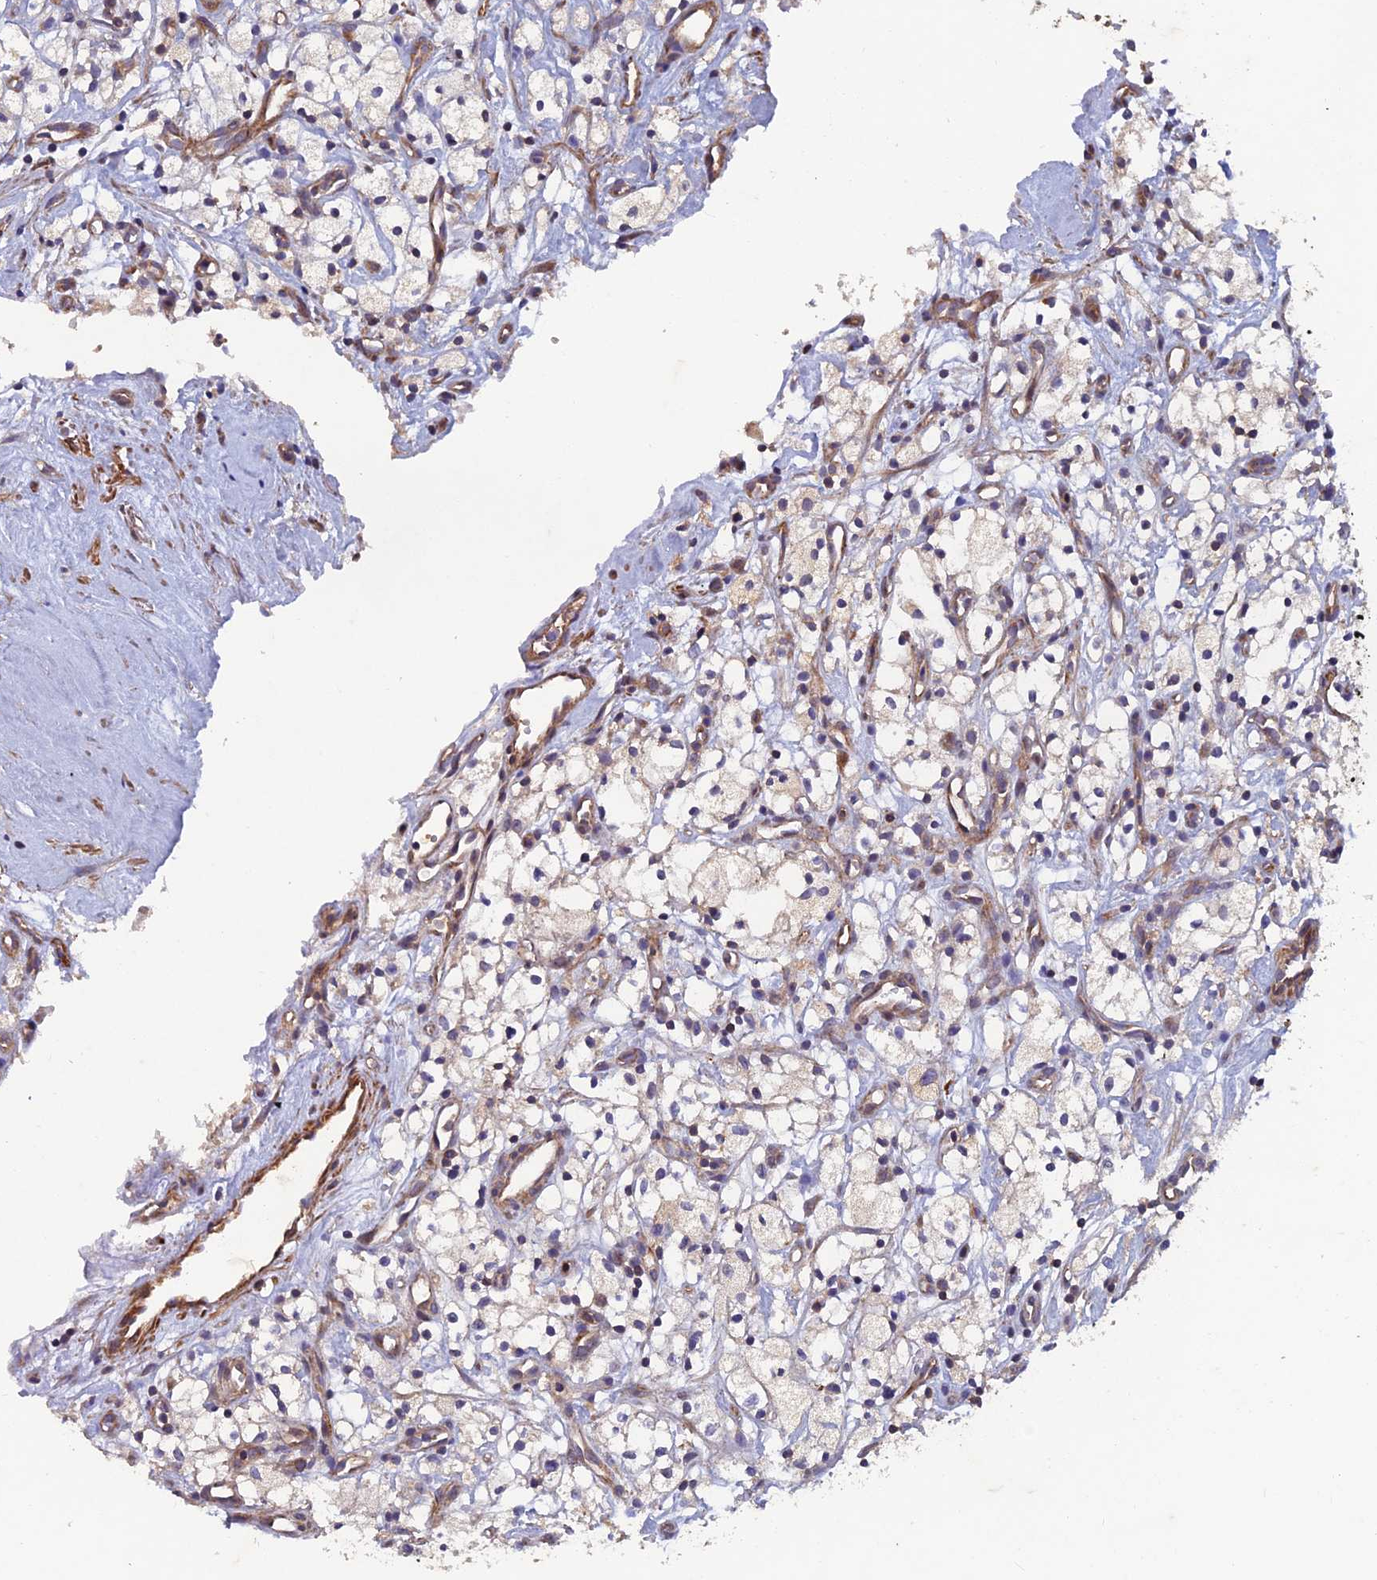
{"staining": {"intensity": "negative", "quantity": "none", "location": "none"}, "tissue": "renal cancer", "cell_type": "Tumor cells", "image_type": "cancer", "snomed": [{"axis": "morphology", "description": "Adenocarcinoma, NOS"}, {"axis": "topography", "description": "Kidney"}], "caption": "Immunohistochemistry of renal cancer (adenocarcinoma) demonstrates no expression in tumor cells. (Stains: DAB (3,3'-diaminobenzidine) immunohistochemistry (IHC) with hematoxylin counter stain, Microscopy: brightfield microscopy at high magnification).", "gene": "NCAPG", "patient": {"sex": "male", "age": 59}}